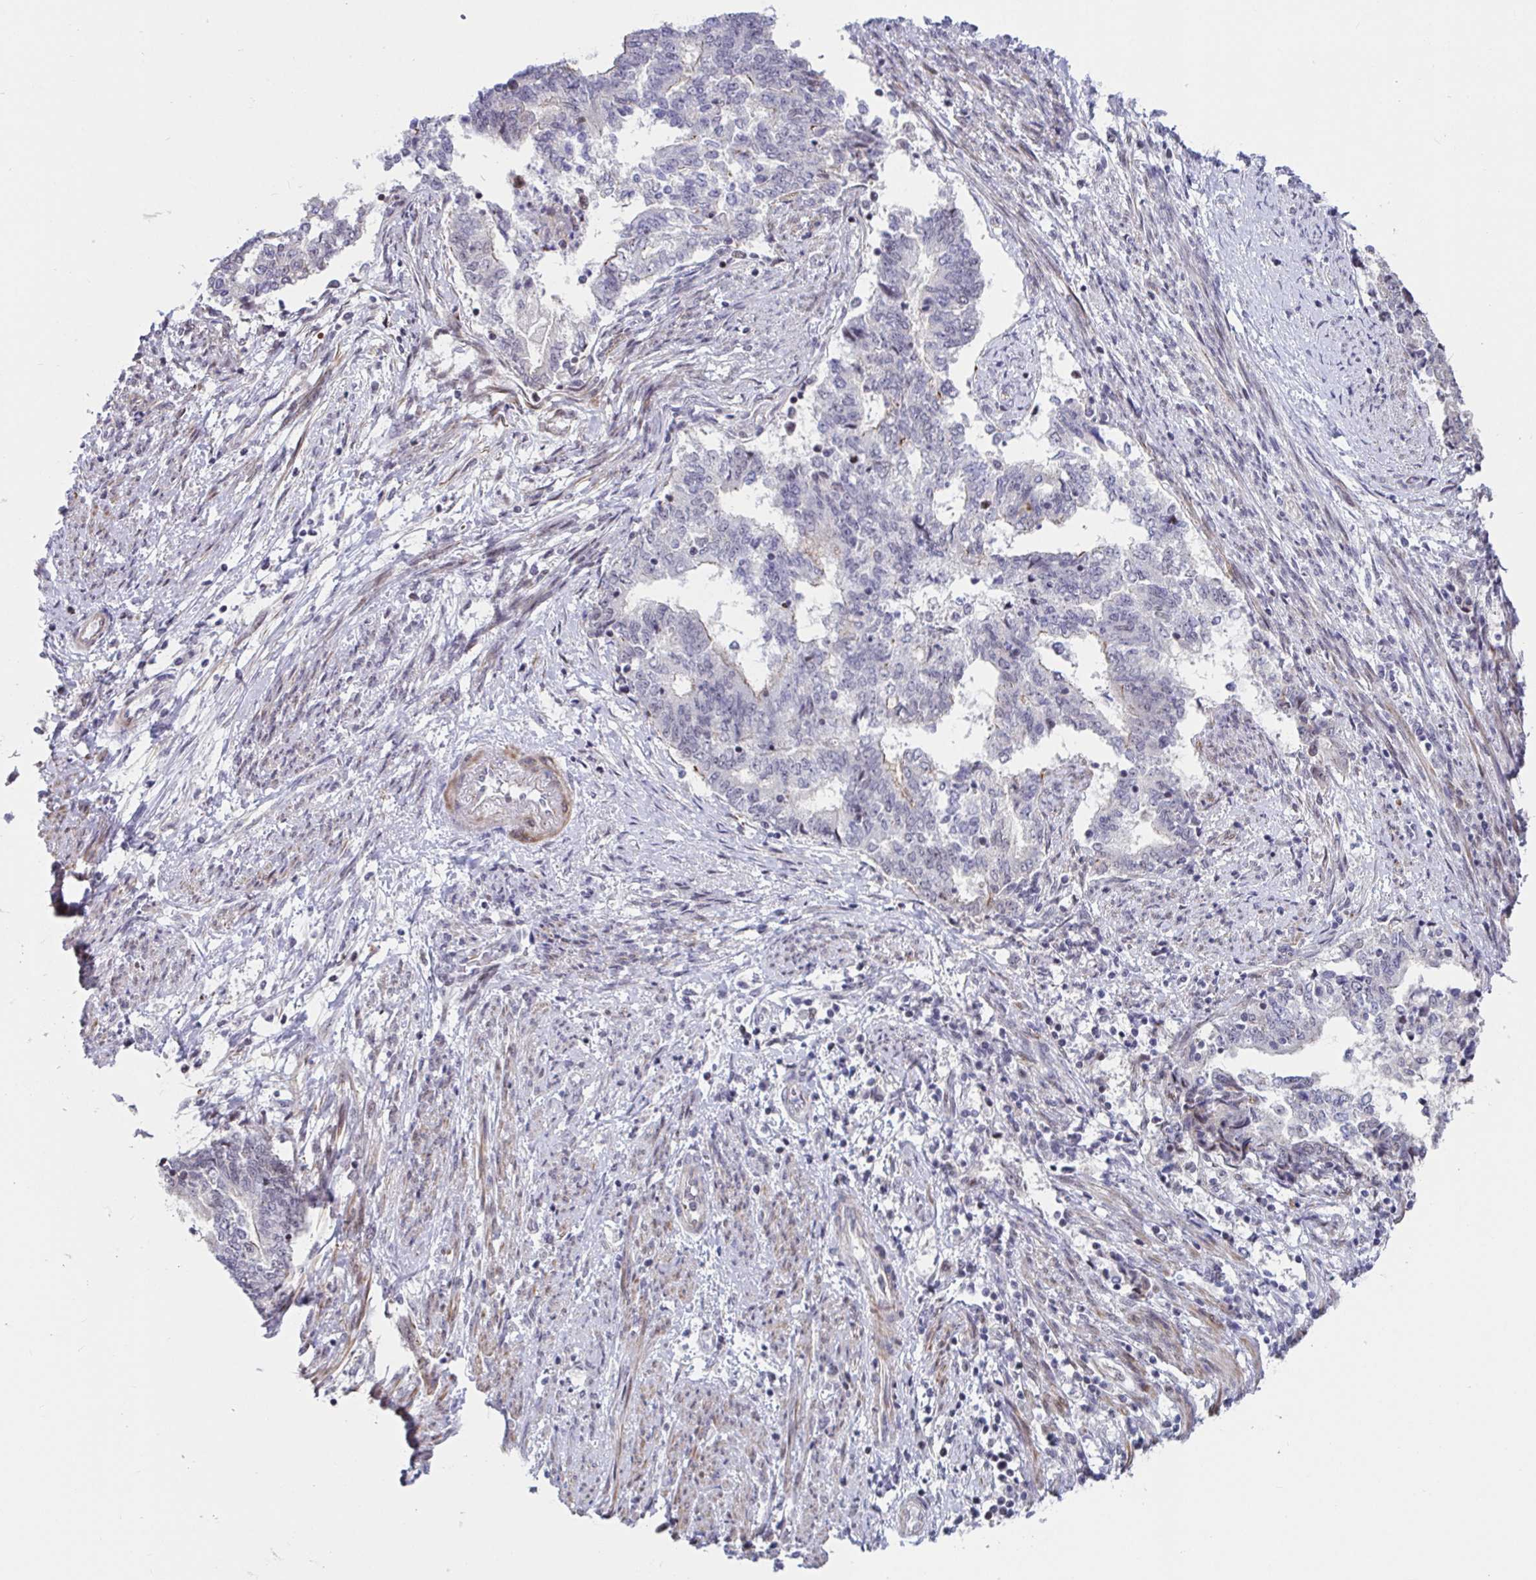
{"staining": {"intensity": "negative", "quantity": "none", "location": "none"}, "tissue": "endometrial cancer", "cell_type": "Tumor cells", "image_type": "cancer", "snomed": [{"axis": "morphology", "description": "Adenocarcinoma, NOS"}, {"axis": "topography", "description": "Endometrium"}], "caption": "The micrograph demonstrates no staining of tumor cells in adenocarcinoma (endometrial). (DAB (3,3'-diaminobenzidine) IHC visualized using brightfield microscopy, high magnification).", "gene": "WDR72", "patient": {"sex": "female", "age": 65}}